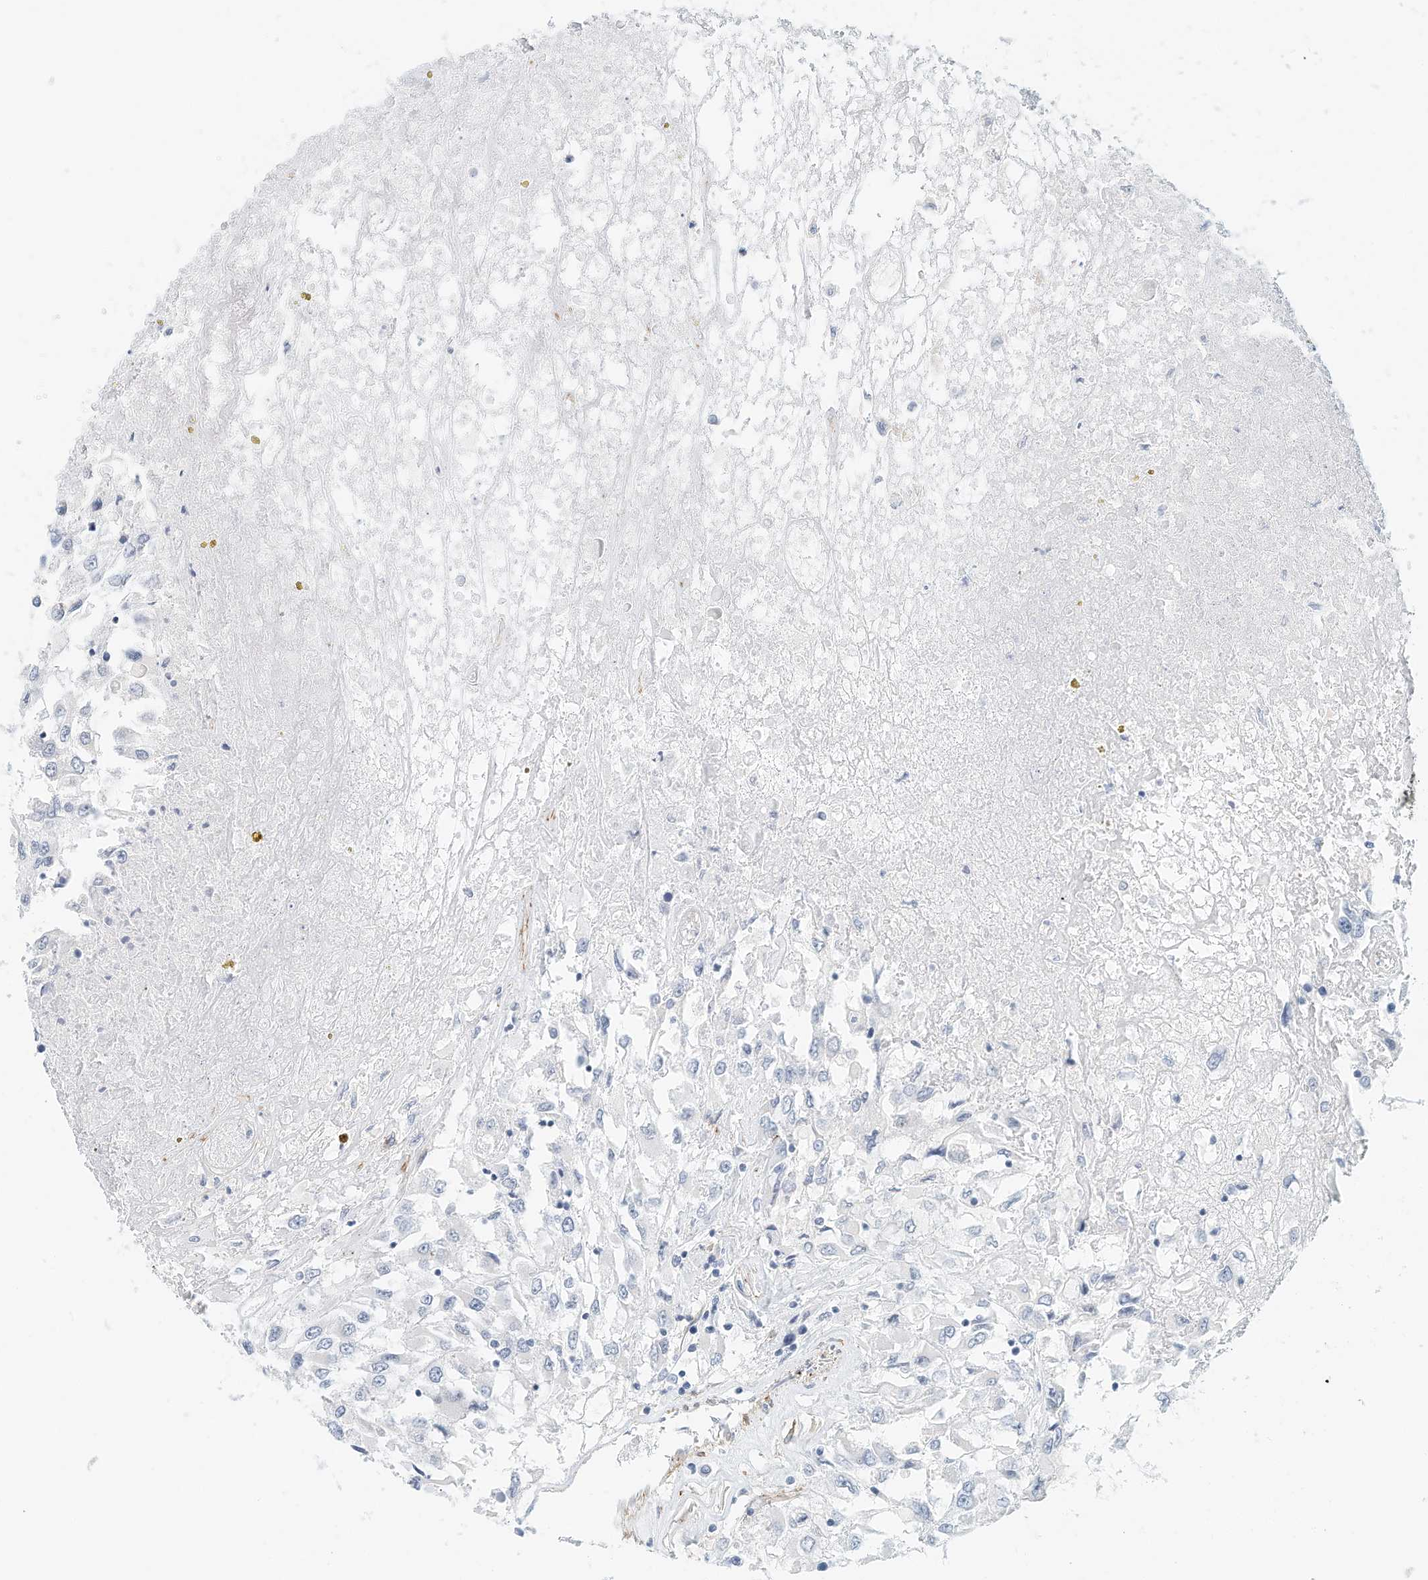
{"staining": {"intensity": "negative", "quantity": "none", "location": "none"}, "tissue": "renal cancer", "cell_type": "Tumor cells", "image_type": "cancer", "snomed": [{"axis": "morphology", "description": "Adenocarcinoma, NOS"}, {"axis": "topography", "description": "Kidney"}], "caption": "This is an immunohistochemistry image of human renal cancer (adenocarcinoma). There is no expression in tumor cells.", "gene": "ARHGAP28", "patient": {"sex": "female", "age": 52}}